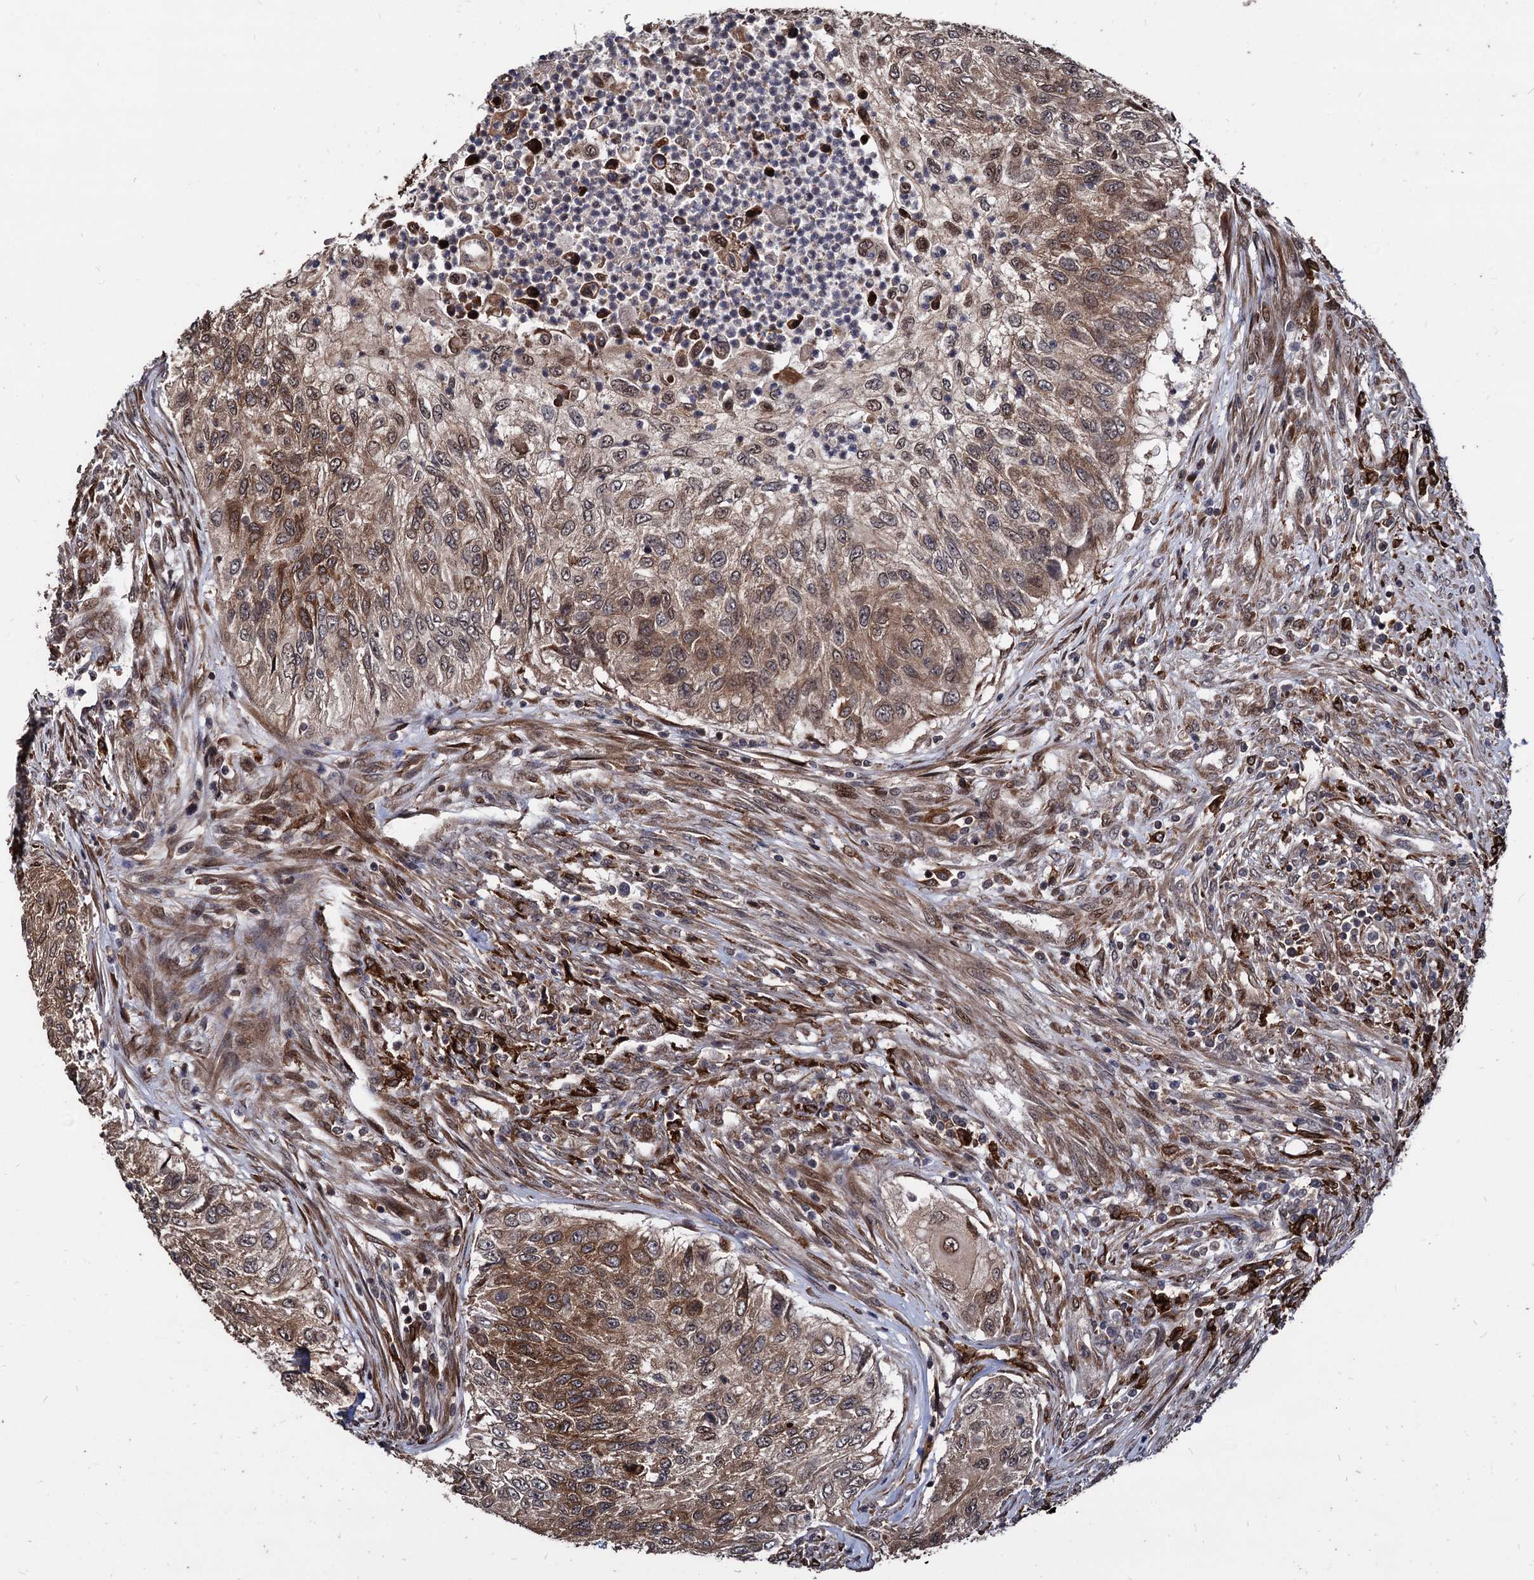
{"staining": {"intensity": "moderate", "quantity": ">75%", "location": "cytoplasmic/membranous,nuclear"}, "tissue": "urothelial cancer", "cell_type": "Tumor cells", "image_type": "cancer", "snomed": [{"axis": "morphology", "description": "Urothelial carcinoma, High grade"}, {"axis": "topography", "description": "Urinary bladder"}], "caption": "Urothelial cancer stained with immunohistochemistry (IHC) displays moderate cytoplasmic/membranous and nuclear staining in approximately >75% of tumor cells. (DAB (3,3'-diaminobenzidine) IHC, brown staining for protein, blue staining for nuclei).", "gene": "ANKRD12", "patient": {"sex": "female", "age": 60}}